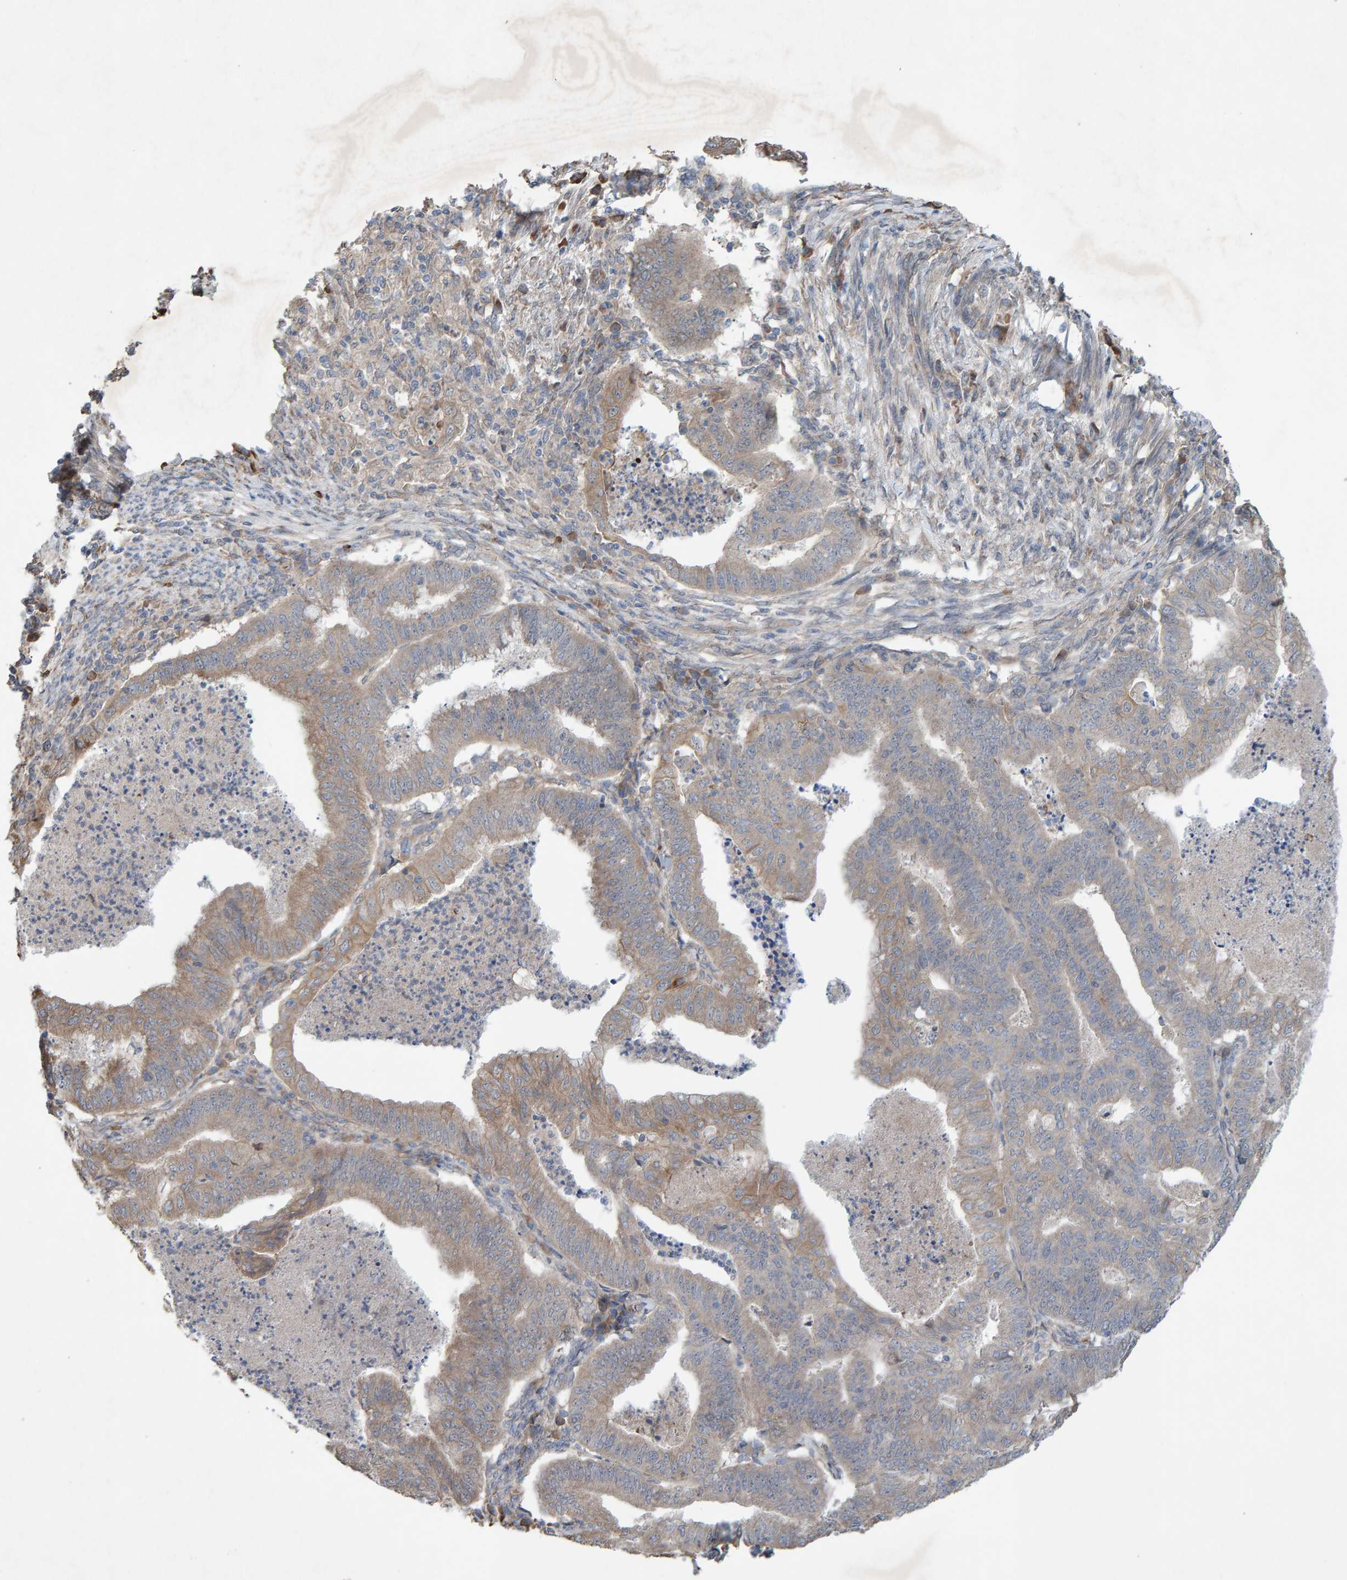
{"staining": {"intensity": "weak", "quantity": "25%-75%", "location": "cytoplasmic/membranous"}, "tissue": "endometrial cancer", "cell_type": "Tumor cells", "image_type": "cancer", "snomed": [{"axis": "morphology", "description": "Polyp, NOS"}, {"axis": "morphology", "description": "Adenocarcinoma, NOS"}, {"axis": "morphology", "description": "Adenoma, NOS"}, {"axis": "topography", "description": "Endometrium"}], "caption": "Immunohistochemistry (IHC) photomicrograph of endometrial cancer stained for a protein (brown), which demonstrates low levels of weak cytoplasmic/membranous expression in about 25%-75% of tumor cells.", "gene": "LRSAM1", "patient": {"sex": "female", "age": 79}}